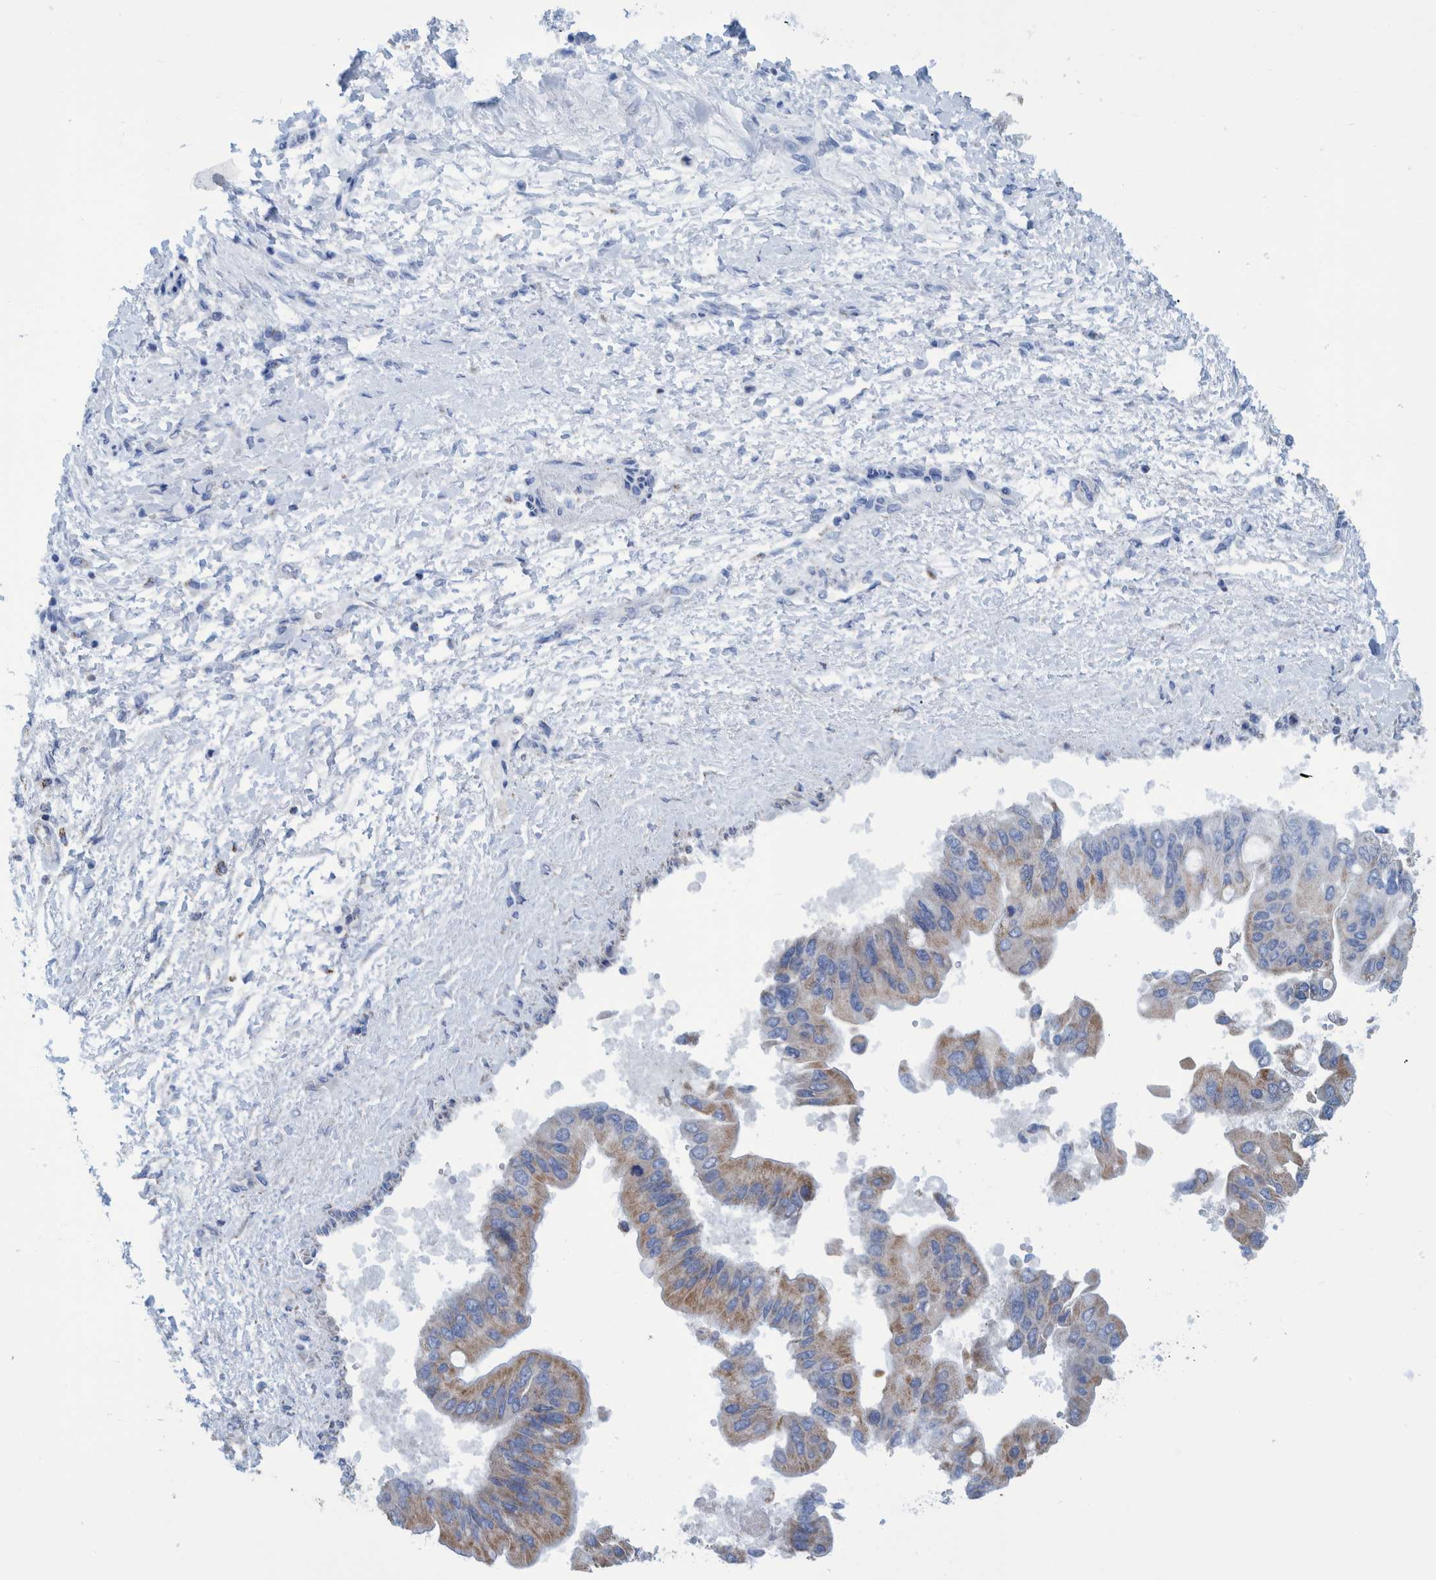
{"staining": {"intensity": "weak", "quantity": "<25%", "location": "cytoplasmic/membranous"}, "tissue": "liver cancer", "cell_type": "Tumor cells", "image_type": "cancer", "snomed": [{"axis": "morphology", "description": "Cholangiocarcinoma"}, {"axis": "topography", "description": "Liver"}], "caption": "IHC of human liver cholangiocarcinoma exhibits no expression in tumor cells.", "gene": "BZW2", "patient": {"sex": "male", "age": 50}}